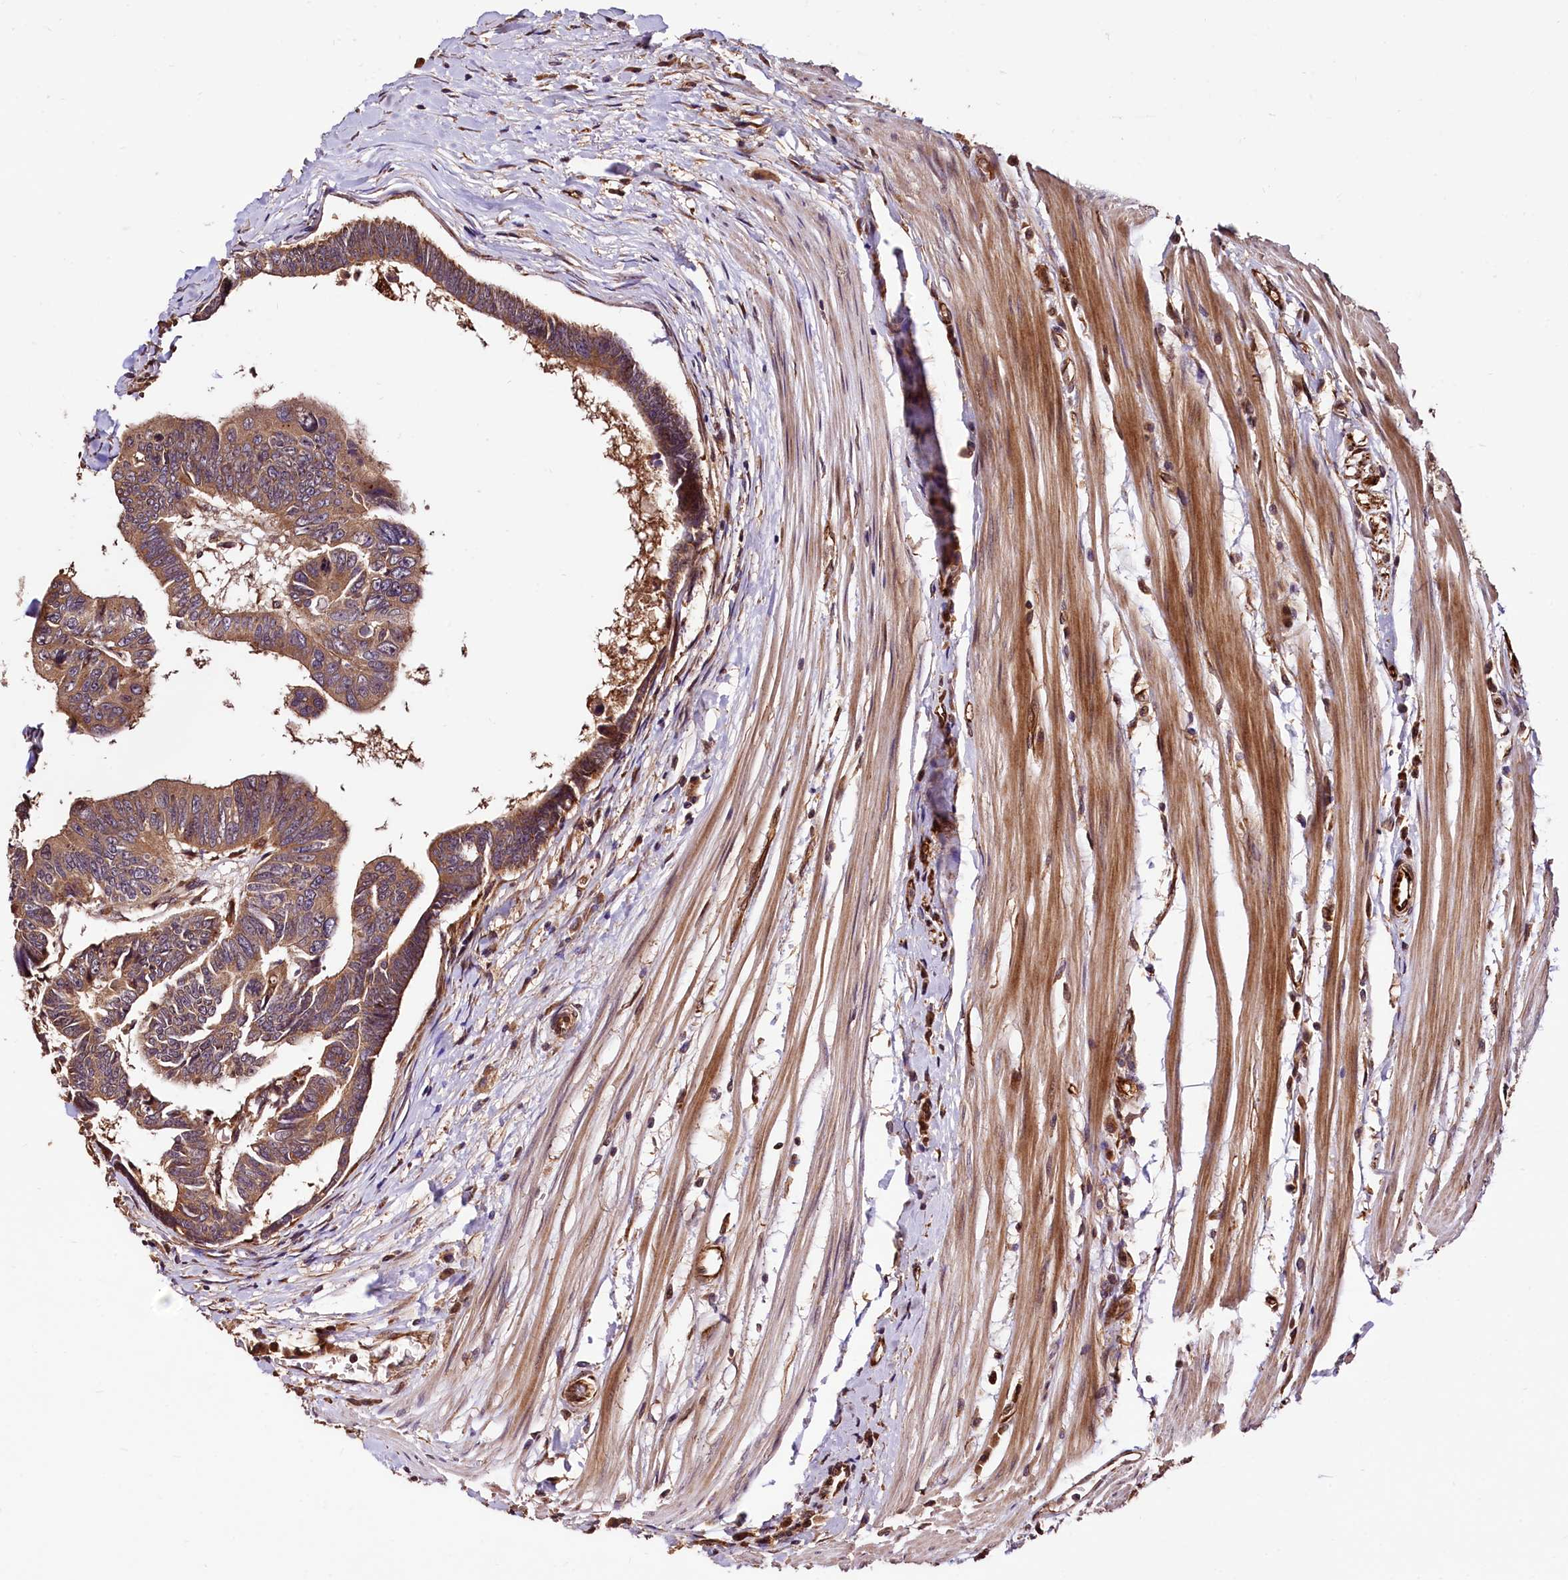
{"staining": {"intensity": "moderate", "quantity": ">75%", "location": "cytoplasmic/membranous"}, "tissue": "colorectal cancer", "cell_type": "Tumor cells", "image_type": "cancer", "snomed": [{"axis": "morphology", "description": "Adenocarcinoma, NOS"}, {"axis": "topography", "description": "Rectum"}], "caption": "Brown immunohistochemical staining in colorectal cancer (adenocarcinoma) reveals moderate cytoplasmic/membranous staining in approximately >75% of tumor cells.", "gene": "TBCEL", "patient": {"sex": "female", "age": 65}}